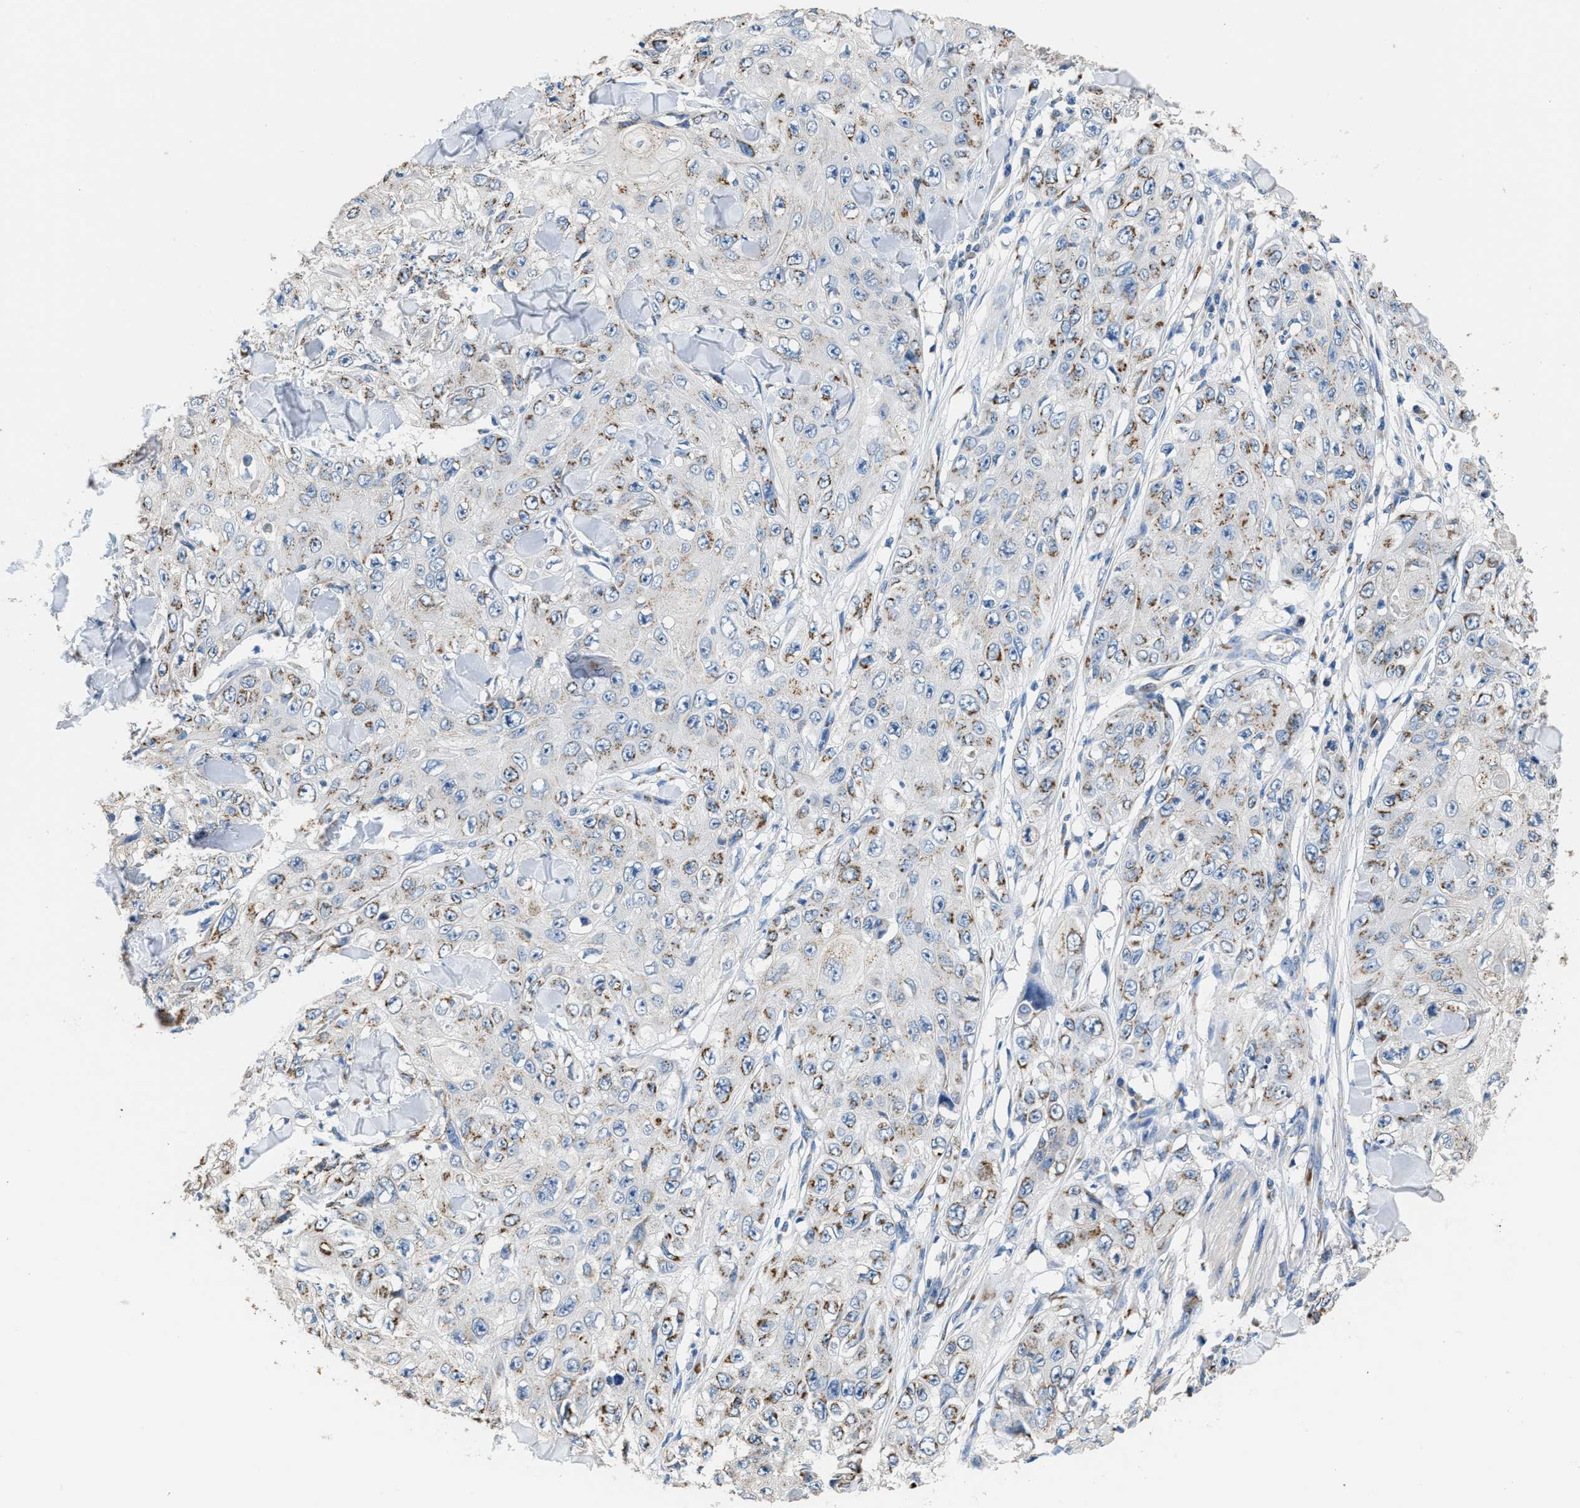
{"staining": {"intensity": "moderate", "quantity": ">75%", "location": "cytoplasmic/membranous"}, "tissue": "skin cancer", "cell_type": "Tumor cells", "image_type": "cancer", "snomed": [{"axis": "morphology", "description": "Squamous cell carcinoma, NOS"}, {"axis": "topography", "description": "Skin"}], "caption": "Immunohistochemical staining of human skin squamous cell carcinoma reveals medium levels of moderate cytoplasmic/membranous staining in about >75% of tumor cells.", "gene": "GOLM1", "patient": {"sex": "male", "age": 86}}